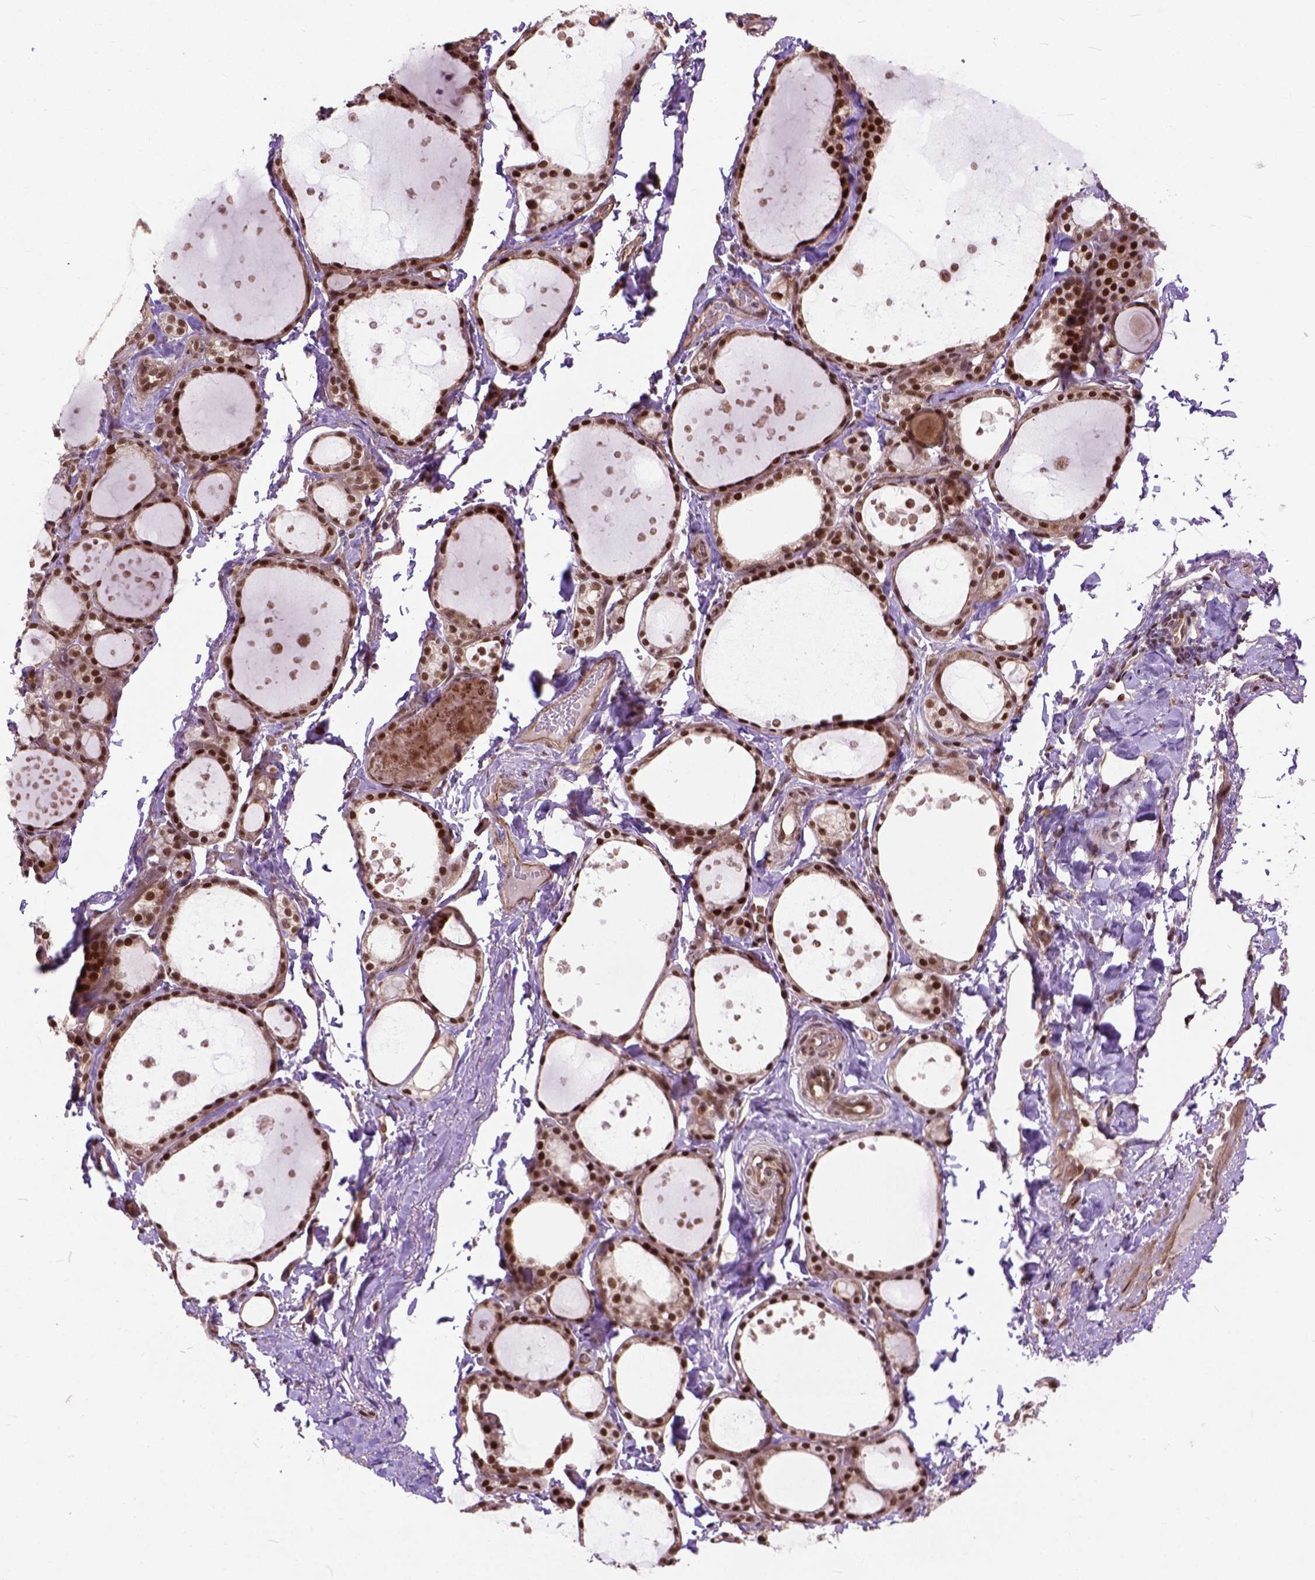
{"staining": {"intensity": "strong", "quantity": ">75%", "location": "nuclear"}, "tissue": "thyroid gland", "cell_type": "Glandular cells", "image_type": "normal", "snomed": [{"axis": "morphology", "description": "Normal tissue, NOS"}, {"axis": "topography", "description": "Thyroid gland"}], "caption": "Unremarkable thyroid gland shows strong nuclear positivity in approximately >75% of glandular cells, visualized by immunohistochemistry. The protein of interest is shown in brown color, while the nuclei are stained blue.", "gene": "ZNF630", "patient": {"sex": "male", "age": 68}}